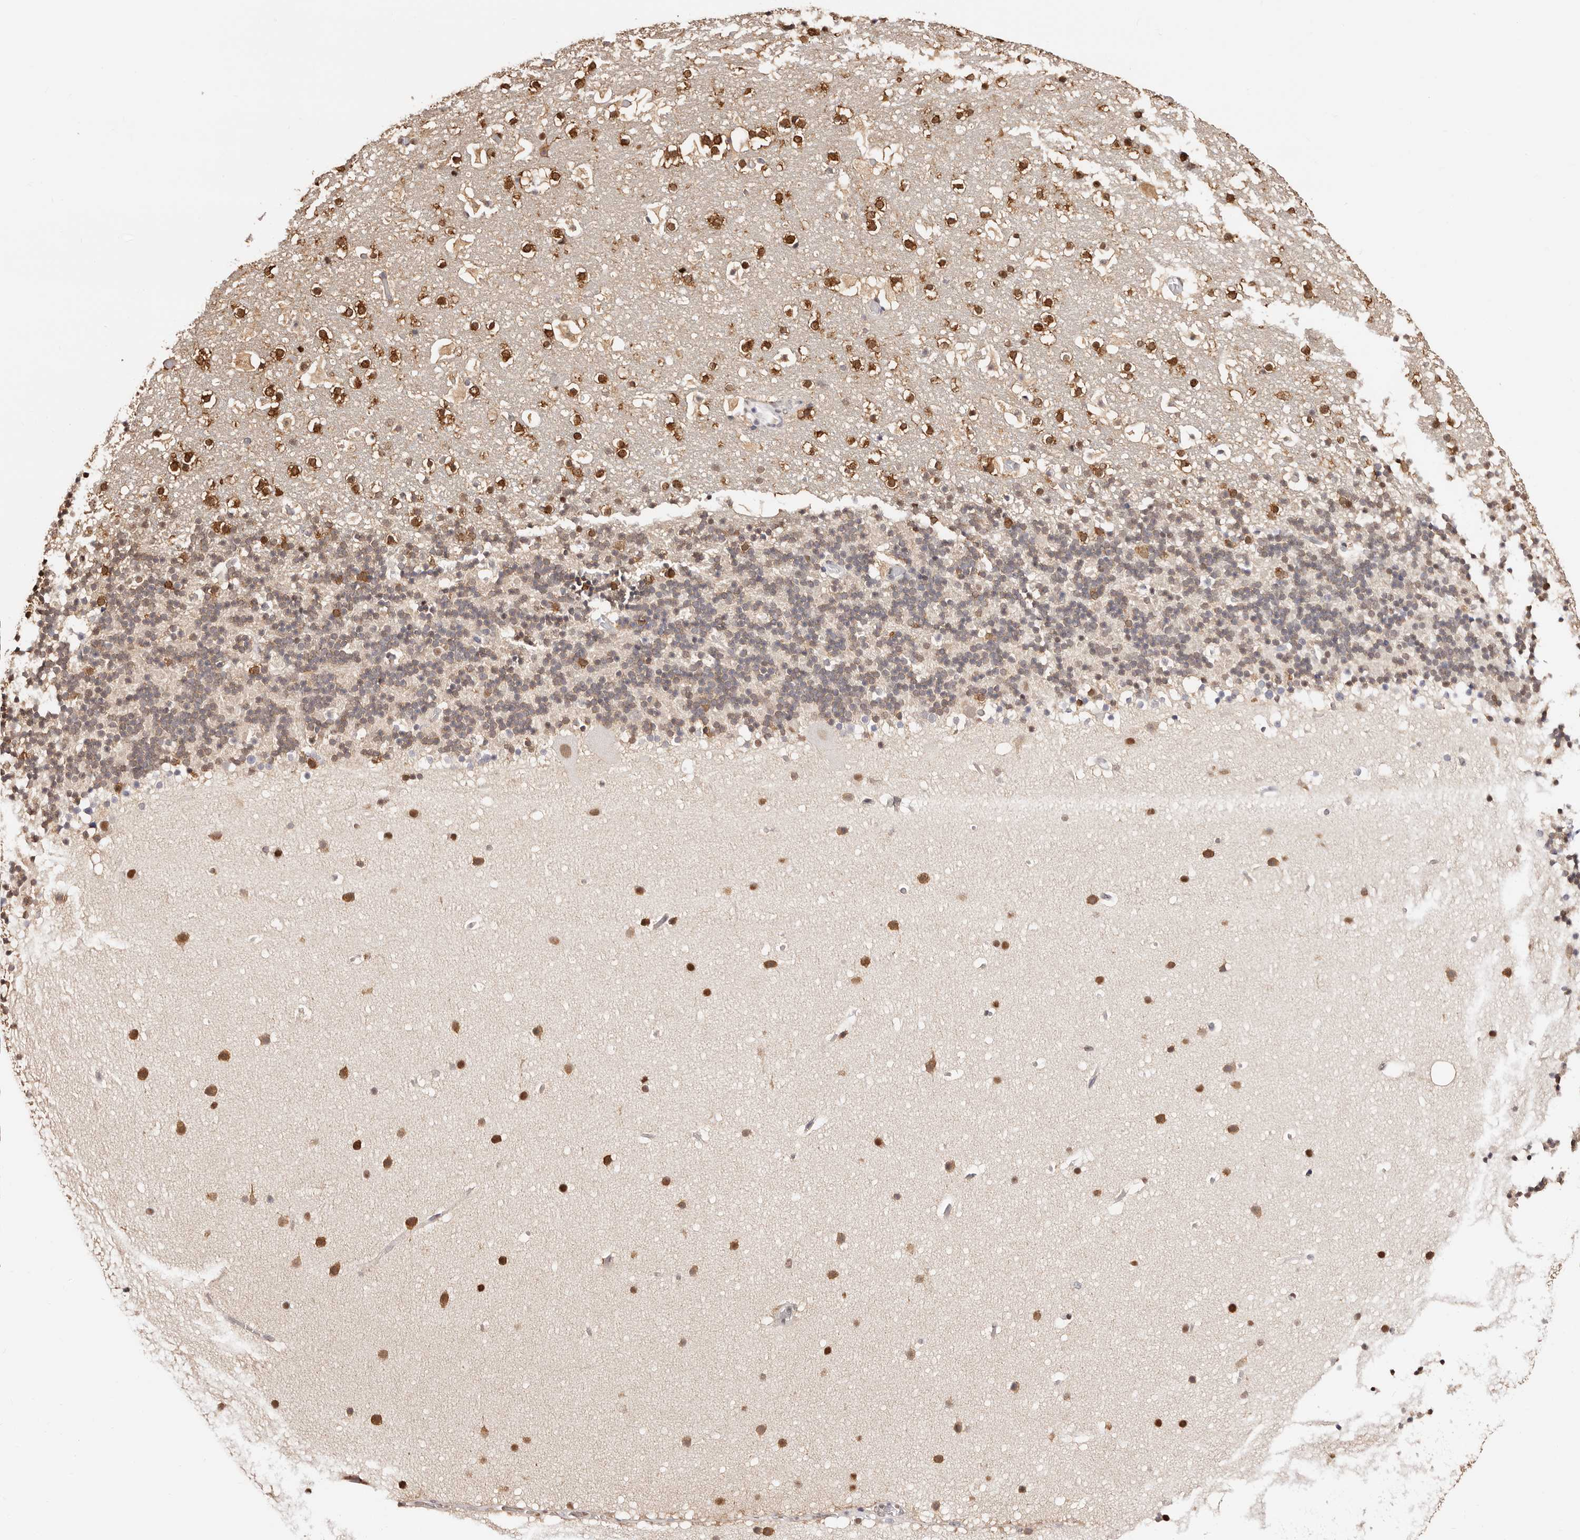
{"staining": {"intensity": "moderate", "quantity": ">75%", "location": "cytoplasmic/membranous,nuclear"}, "tissue": "cerebellum", "cell_type": "Cells in granular layer", "image_type": "normal", "snomed": [{"axis": "morphology", "description": "Normal tissue, NOS"}, {"axis": "topography", "description": "Cerebellum"}], "caption": "The image shows staining of benign cerebellum, revealing moderate cytoplasmic/membranous,nuclear protein expression (brown color) within cells in granular layer.", "gene": "TKT", "patient": {"sex": "male", "age": 57}}